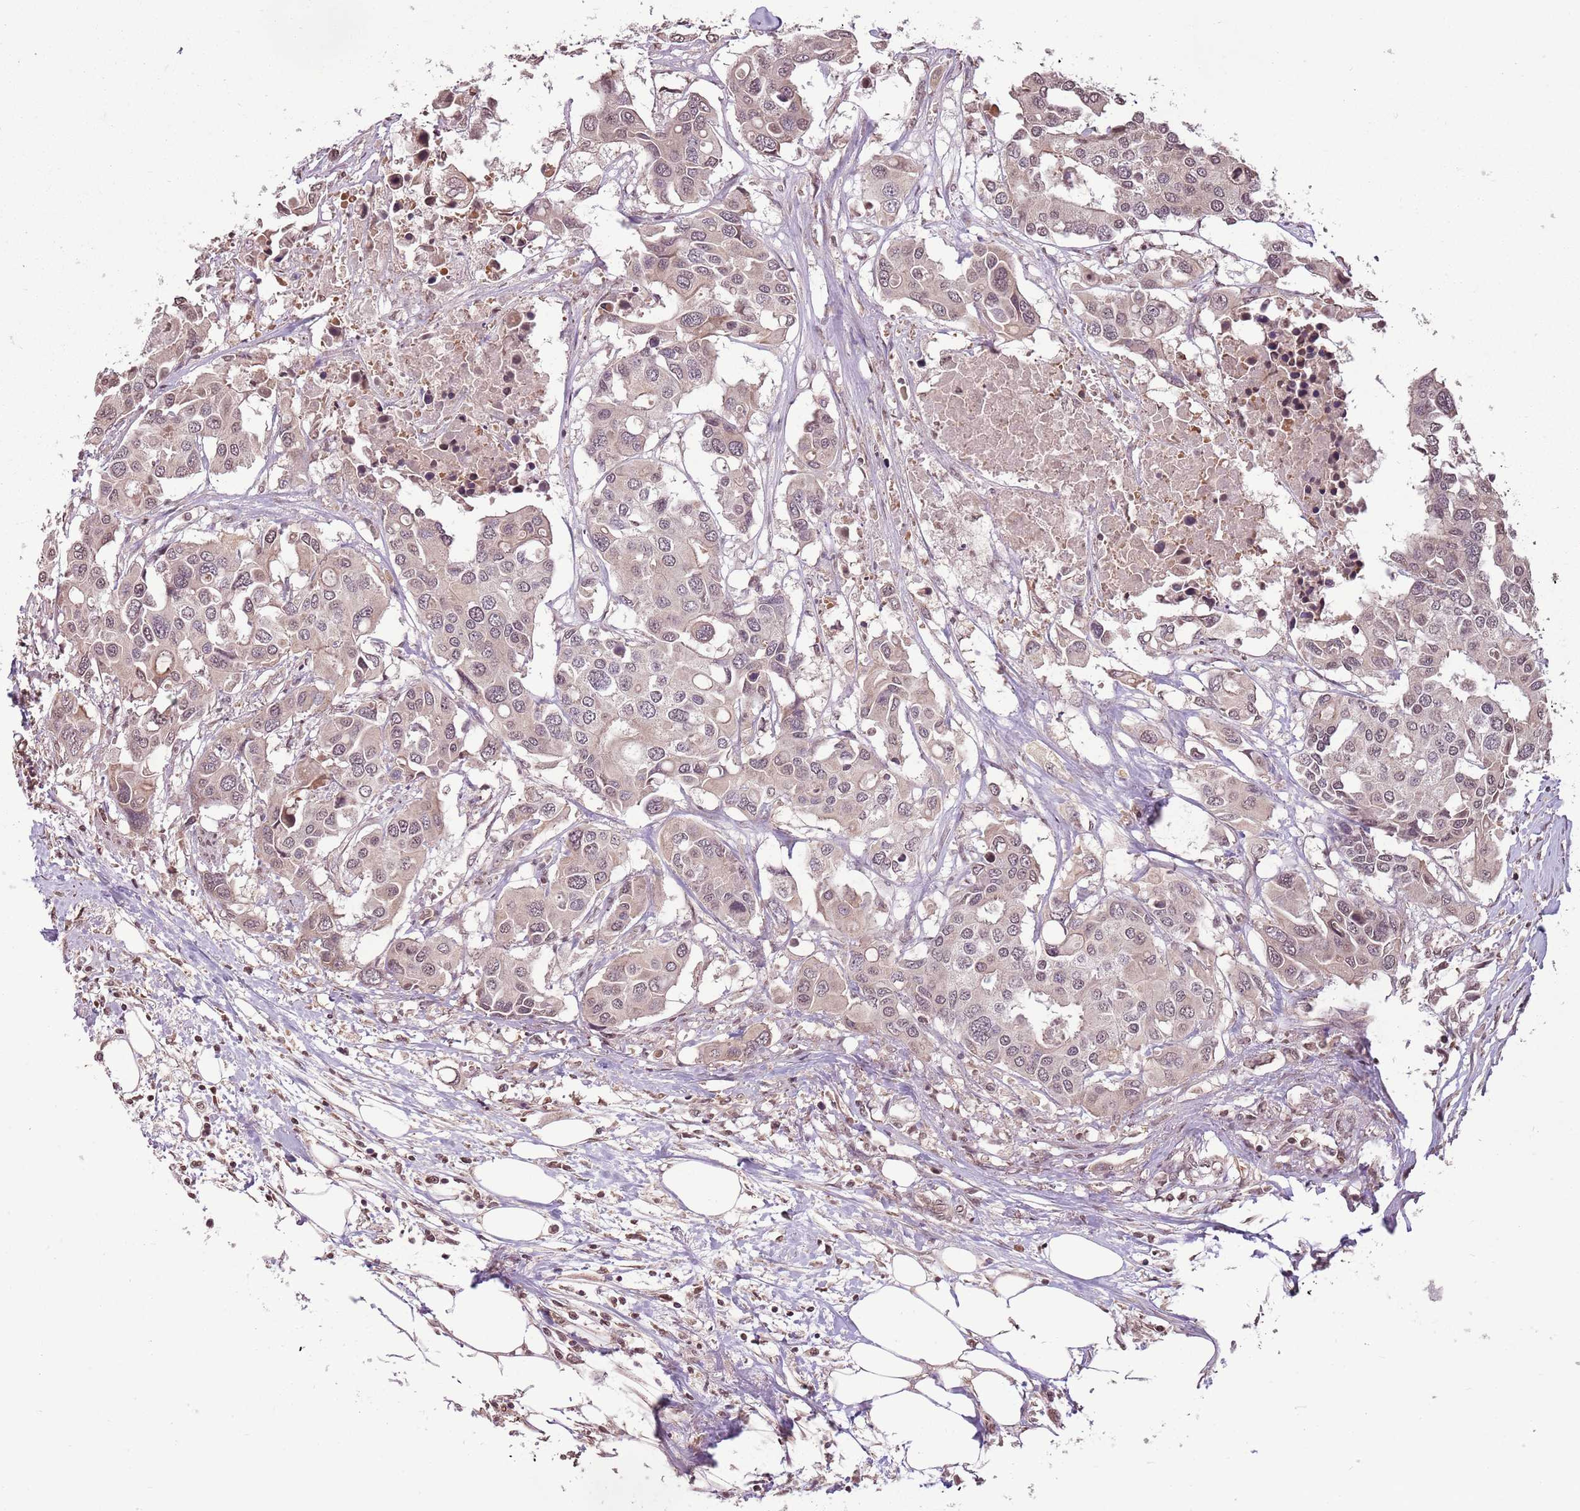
{"staining": {"intensity": "weak", "quantity": ">75%", "location": "cytoplasmic/membranous,nuclear"}, "tissue": "colorectal cancer", "cell_type": "Tumor cells", "image_type": "cancer", "snomed": [{"axis": "morphology", "description": "Adenocarcinoma, NOS"}, {"axis": "topography", "description": "Colon"}], "caption": "An image of adenocarcinoma (colorectal) stained for a protein reveals weak cytoplasmic/membranous and nuclear brown staining in tumor cells. (IHC, brightfield microscopy, high magnification).", "gene": "CAPN9", "patient": {"sex": "male", "age": 77}}